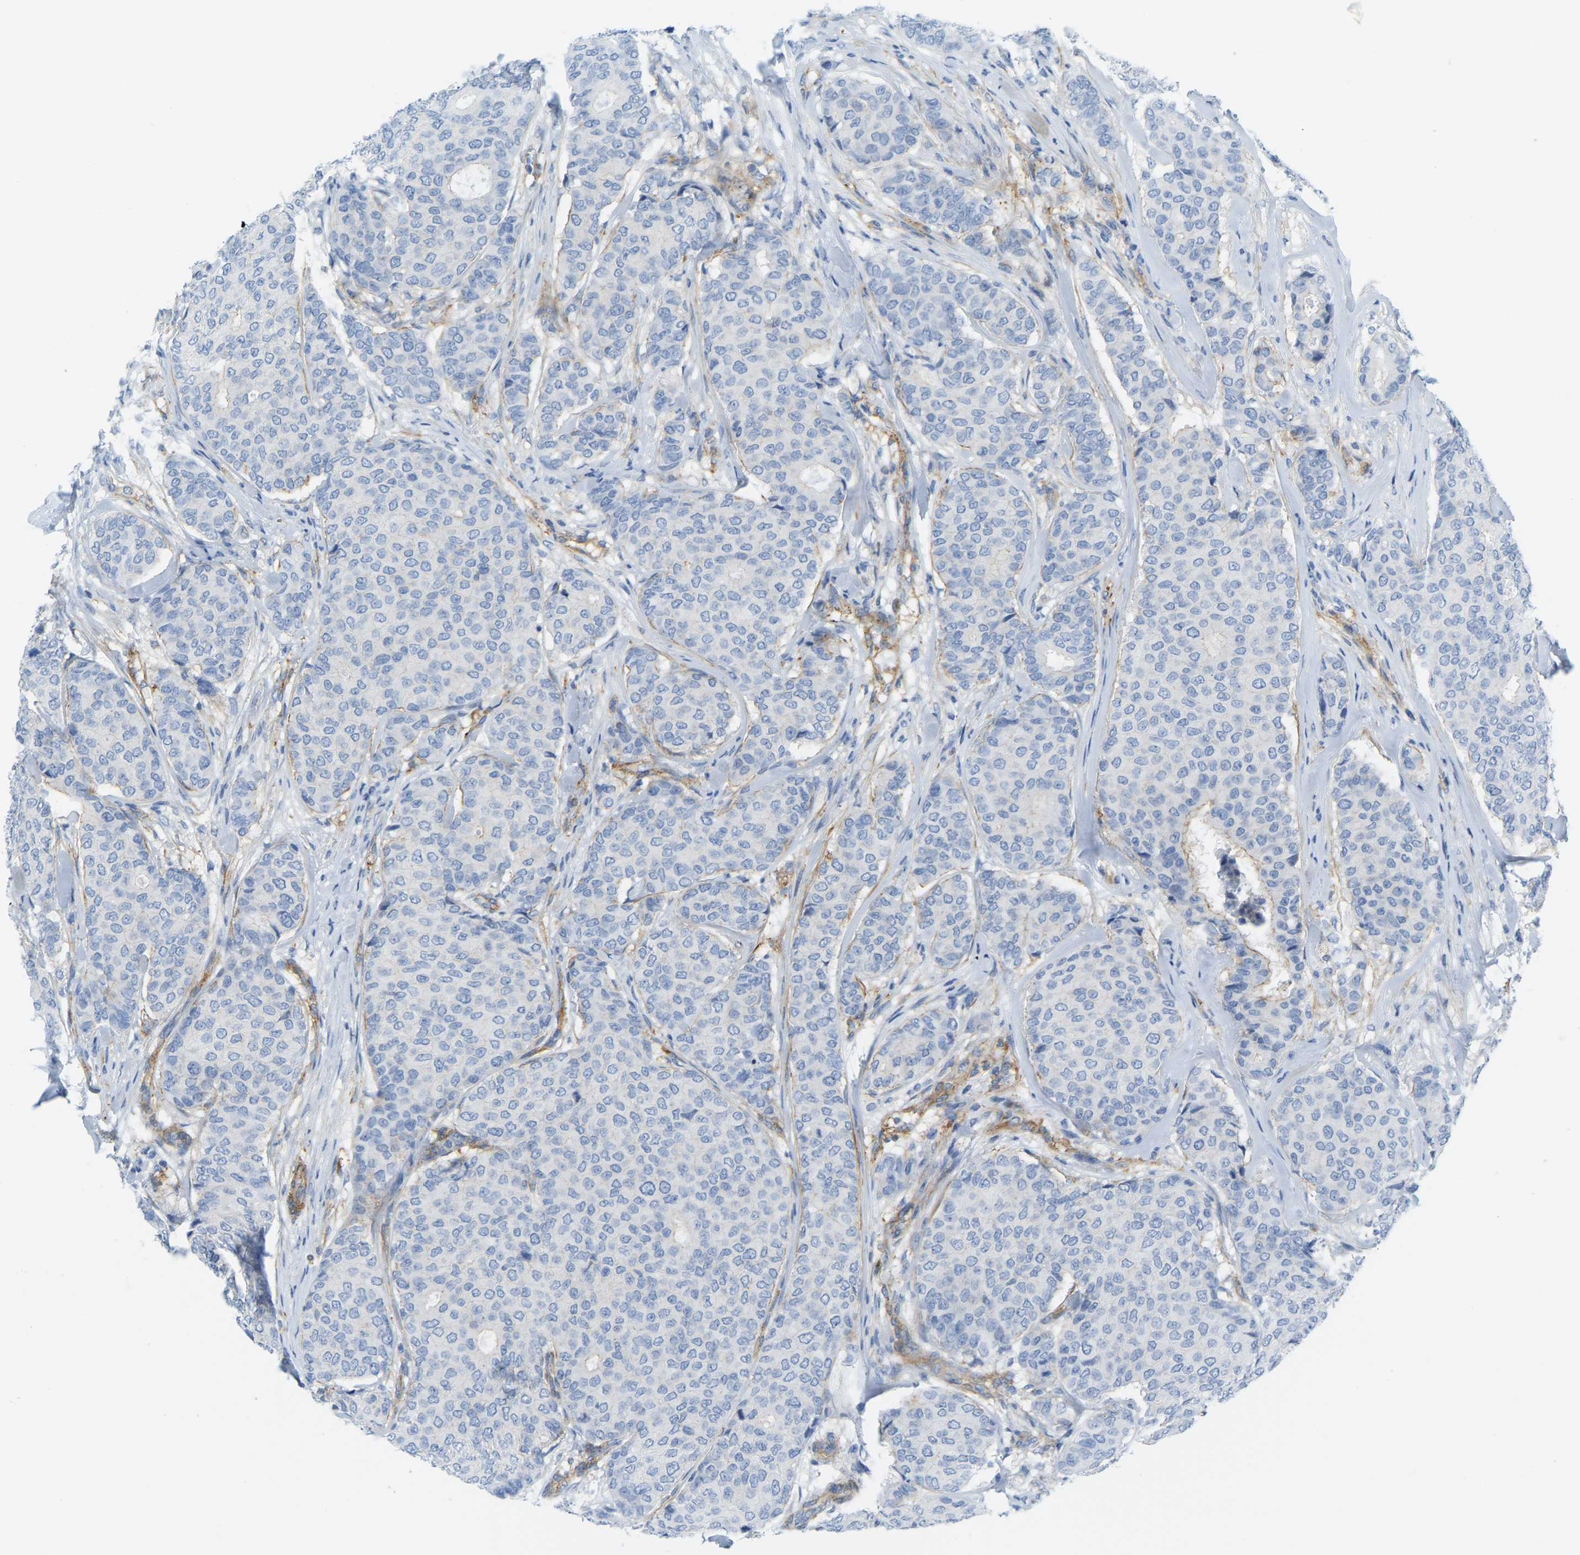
{"staining": {"intensity": "negative", "quantity": "none", "location": "none"}, "tissue": "breast cancer", "cell_type": "Tumor cells", "image_type": "cancer", "snomed": [{"axis": "morphology", "description": "Duct carcinoma"}, {"axis": "topography", "description": "Breast"}], "caption": "Micrograph shows no protein staining in tumor cells of invasive ductal carcinoma (breast) tissue.", "gene": "MYL3", "patient": {"sex": "female", "age": 75}}